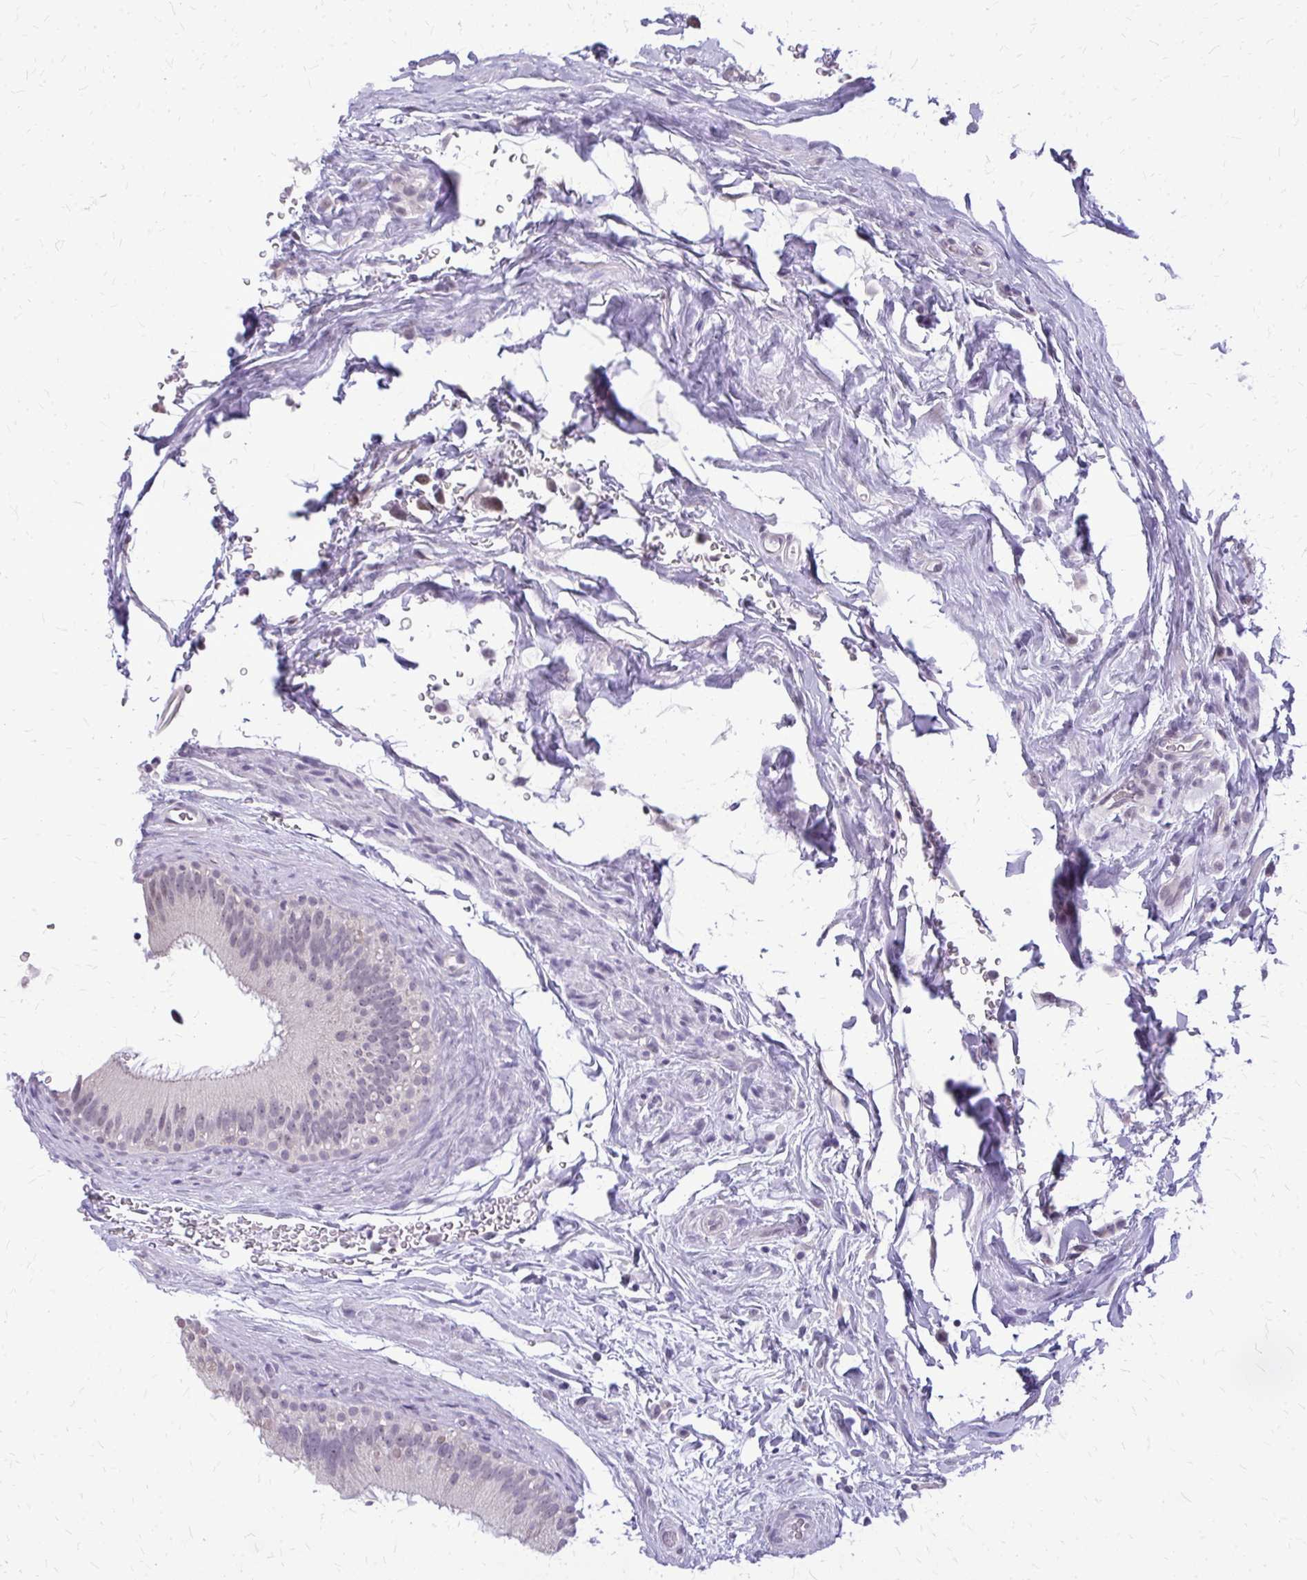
{"staining": {"intensity": "negative", "quantity": "none", "location": "none"}, "tissue": "epididymis", "cell_type": "Glandular cells", "image_type": "normal", "snomed": [{"axis": "morphology", "description": "Normal tissue, NOS"}, {"axis": "topography", "description": "Epididymis"}], "caption": "Glandular cells show no significant expression in normal epididymis. Nuclei are stained in blue.", "gene": "PLCB1", "patient": {"sex": "male", "age": 43}}